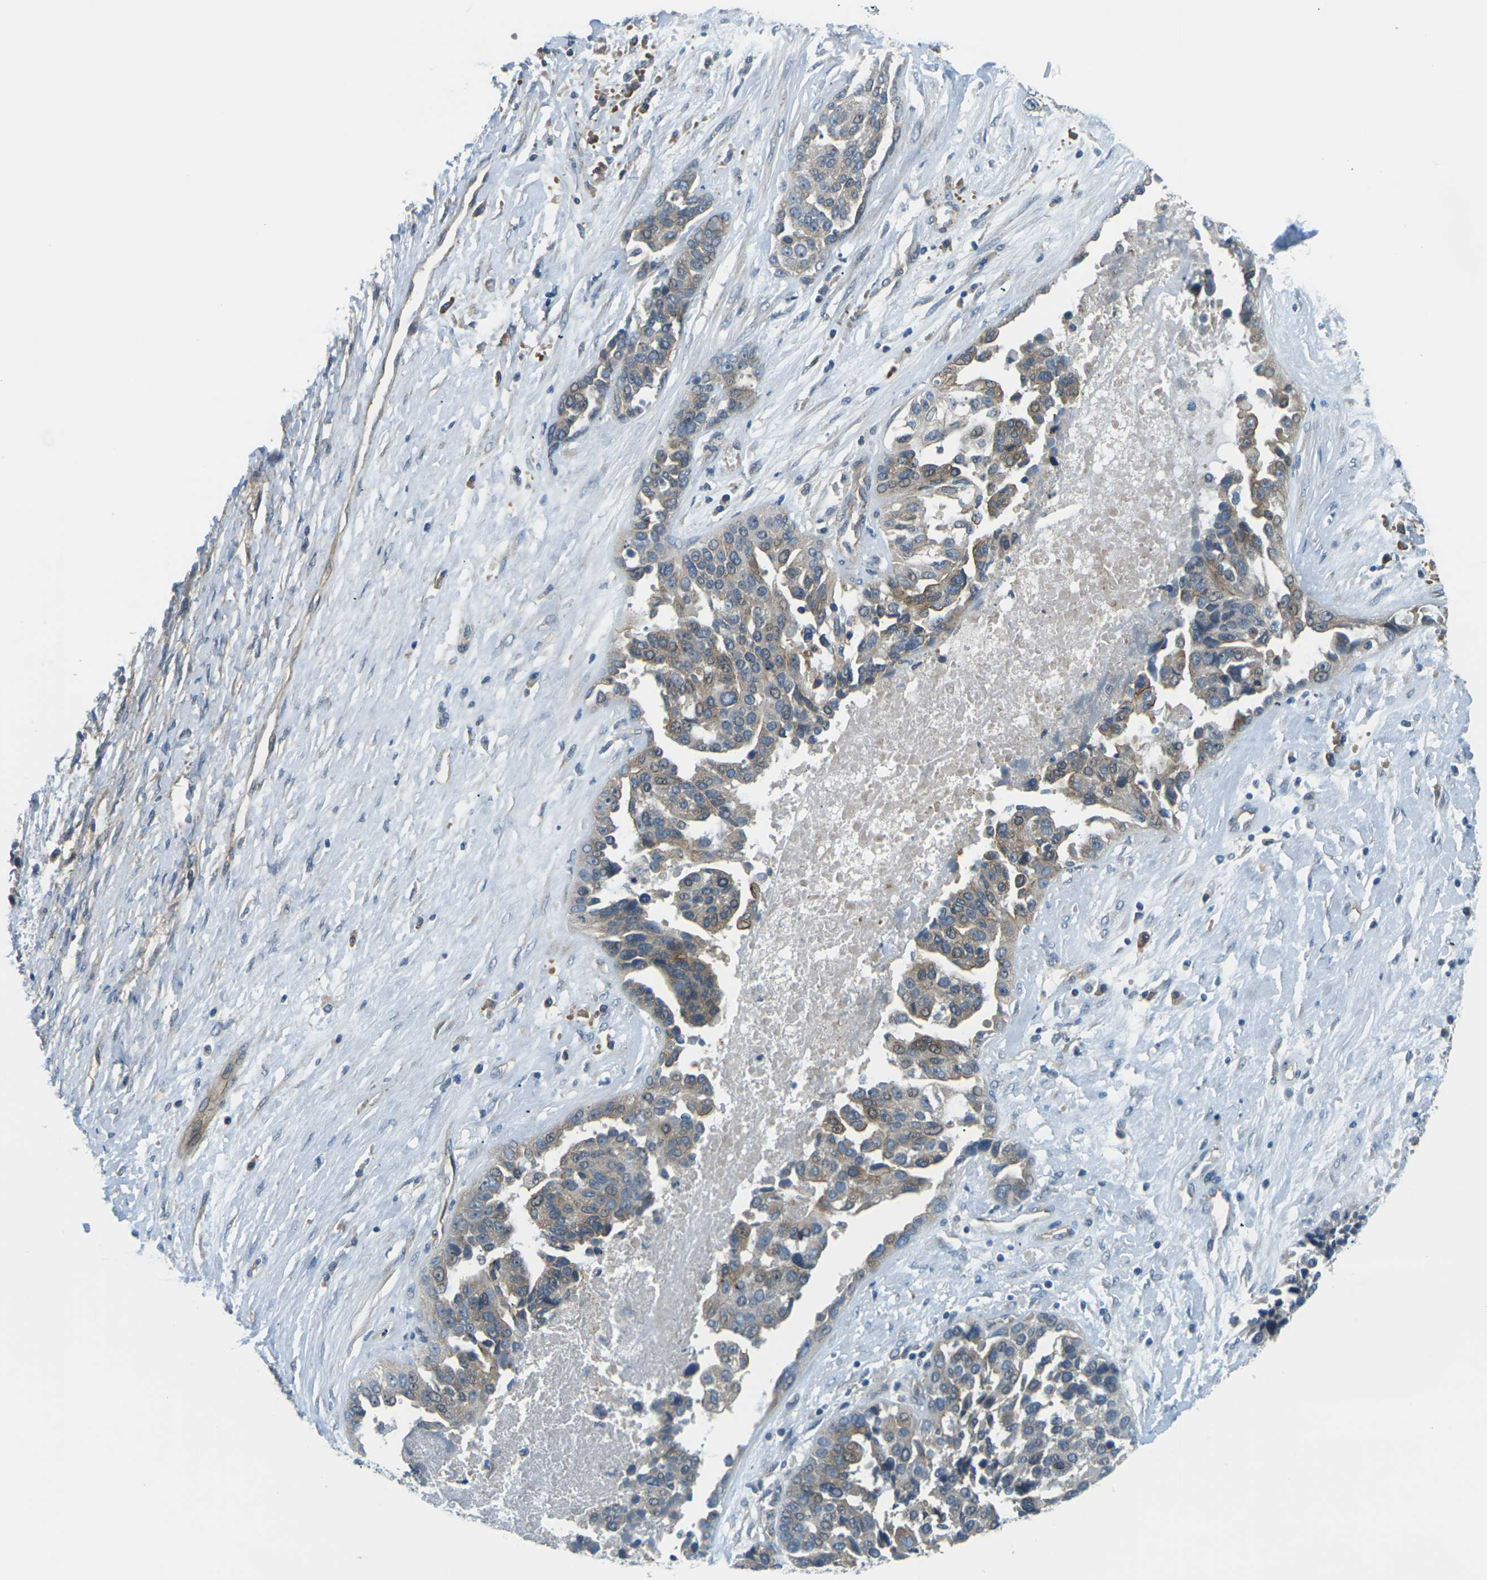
{"staining": {"intensity": "moderate", "quantity": "25%-75%", "location": "cytoplasmic/membranous"}, "tissue": "ovarian cancer", "cell_type": "Tumor cells", "image_type": "cancer", "snomed": [{"axis": "morphology", "description": "Cystadenocarcinoma, serous, NOS"}, {"axis": "topography", "description": "Ovary"}], "caption": "A brown stain labels moderate cytoplasmic/membranous expression of a protein in serous cystadenocarcinoma (ovarian) tumor cells.", "gene": "SLC13A3", "patient": {"sex": "female", "age": 44}}